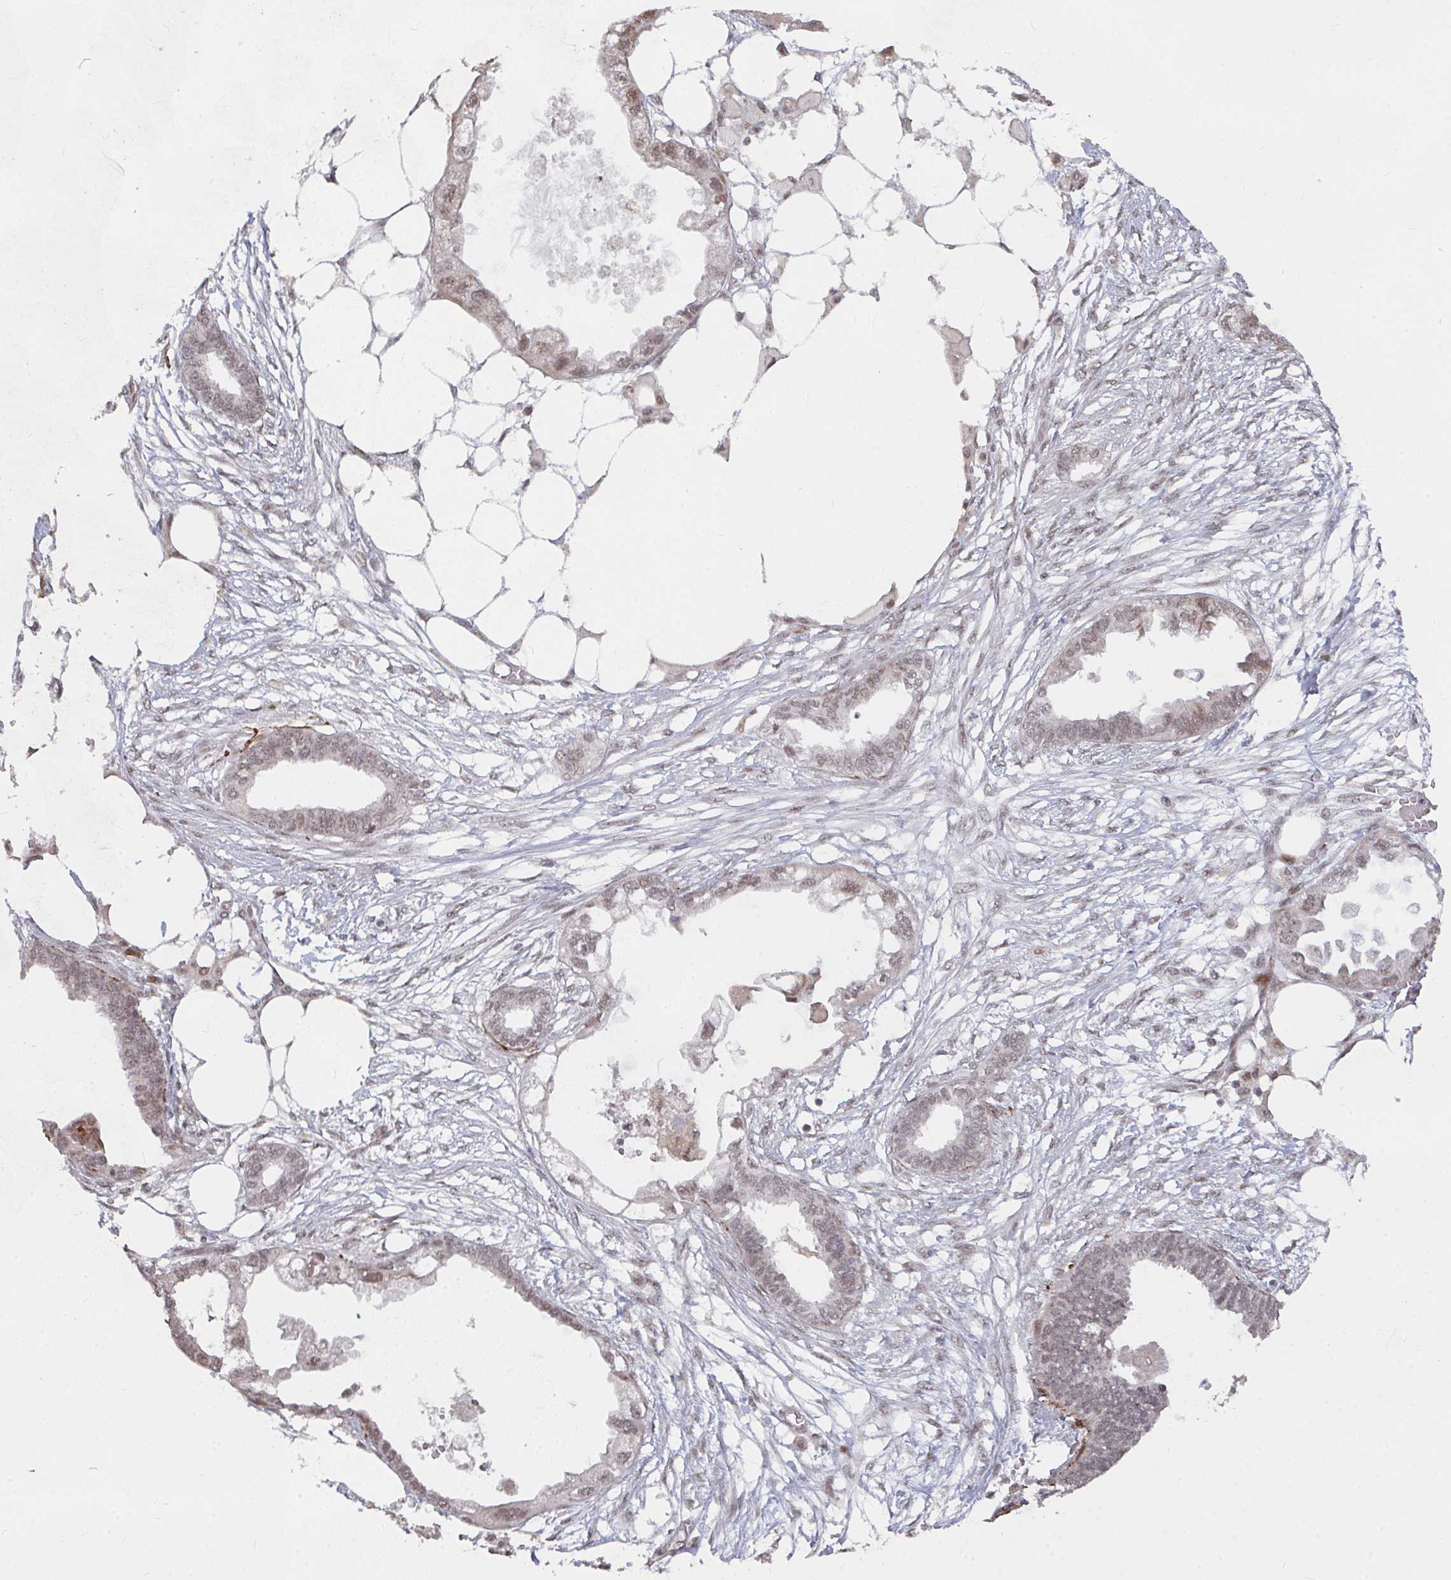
{"staining": {"intensity": "weak", "quantity": ">75%", "location": "nuclear"}, "tissue": "endometrial cancer", "cell_type": "Tumor cells", "image_type": "cancer", "snomed": [{"axis": "morphology", "description": "Adenocarcinoma, NOS"}, {"axis": "morphology", "description": "Adenocarcinoma, metastatic, NOS"}, {"axis": "topography", "description": "Adipose tissue"}, {"axis": "topography", "description": "Endometrium"}], "caption": "An image of human endometrial adenocarcinoma stained for a protein shows weak nuclear brown staining in tumor cells.", "gene": "RBBP5", "patient": {"sex": "female", "age": 67}}